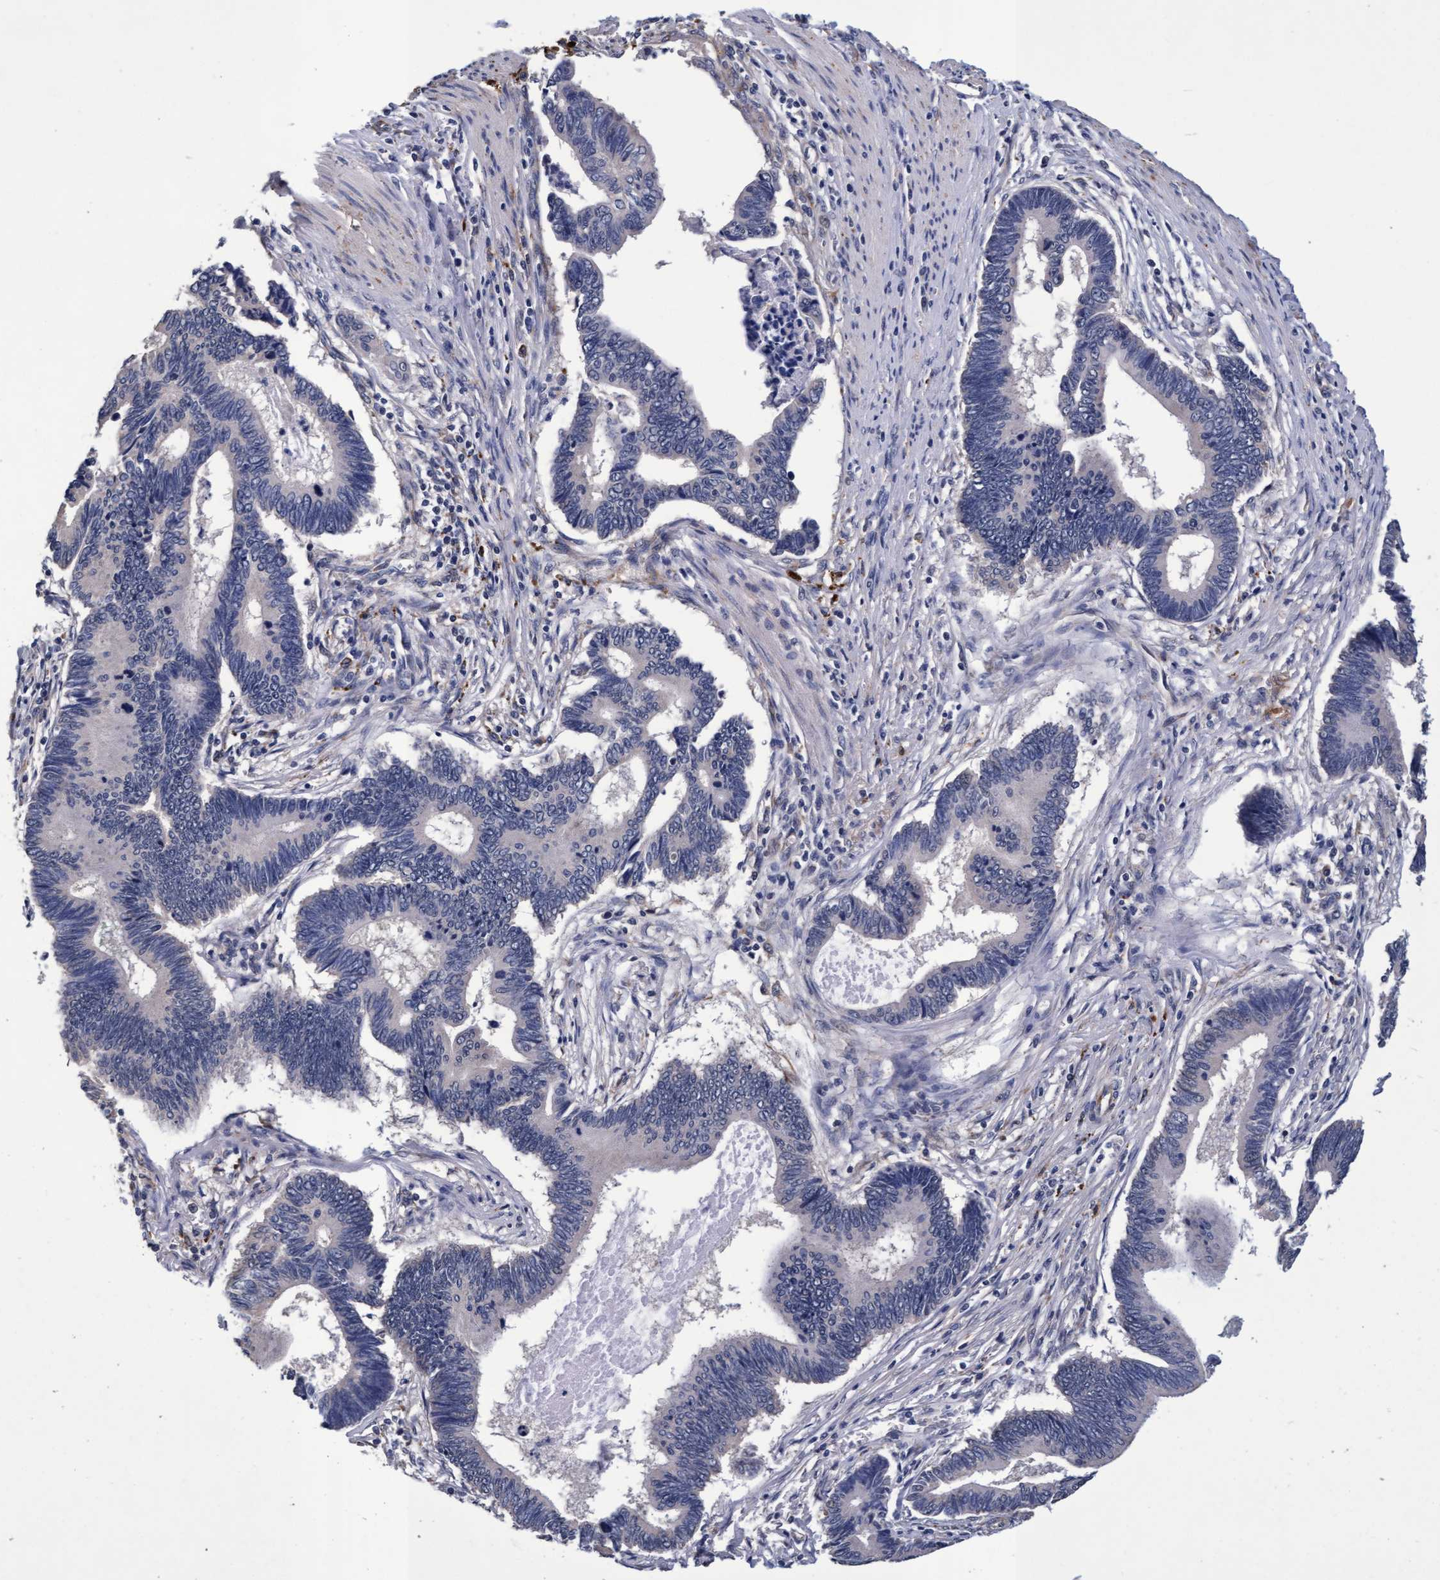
{"staining": {"intensity": "negative", "quantity": "none", "location": "none"}, "tissue": "pancreatic cancer", "cell_type": "Tumor cells", "image_type": "cancer", "snomed": [{"axis": "morphology", "description": "Adenocarcinoma, NOS"}, {"axis": "topography", "description": "Pancreas"}], "caption": "Immunohistochemical staining of pancreatic cancer shows no significant positivity in tumor cells.", "gene": "CPQ", "patient": {"sex": "female", "age": 70}}